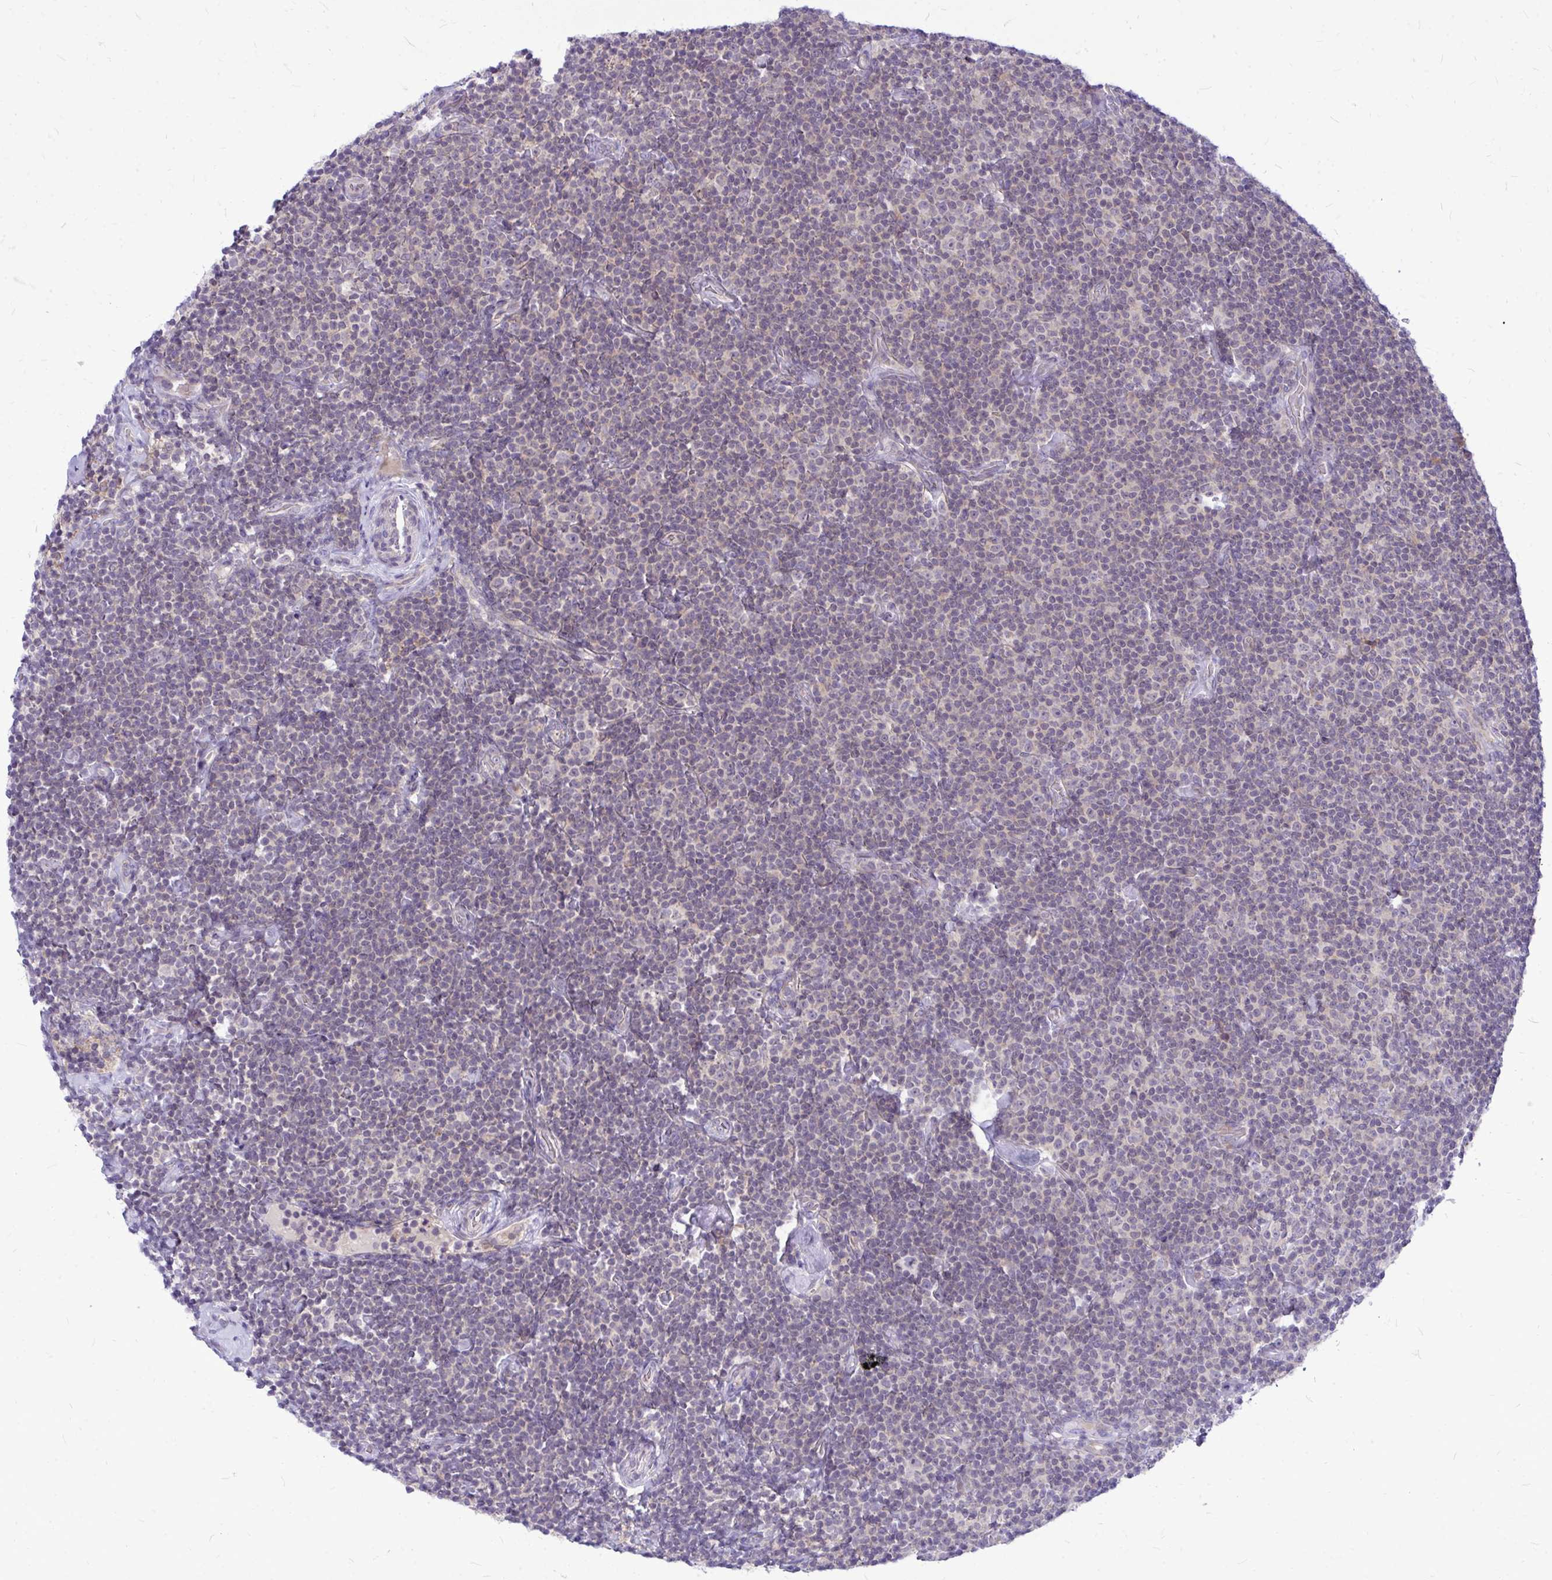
{"staining": {"intensity": "weak", "quantity": "<25%", "location": "cytoplasmic/membranous"}, "tissue": "lymphoma", "cell_type": "Tumor cells", "image_type": "cancer", "snomed": [{"axis": "morphology", "description": "Malignant lymphoma, non-Hodgkin's type, Low grade"}, {"axis": "topography", "description": "Lymph node"}], "caption": "This is an immunohistochemistry (IHC) image of lymphoma. There is no staining in tumor cells.", "gene": "ZSCAN25", "patient": {"sex": "male", "age": 81}}